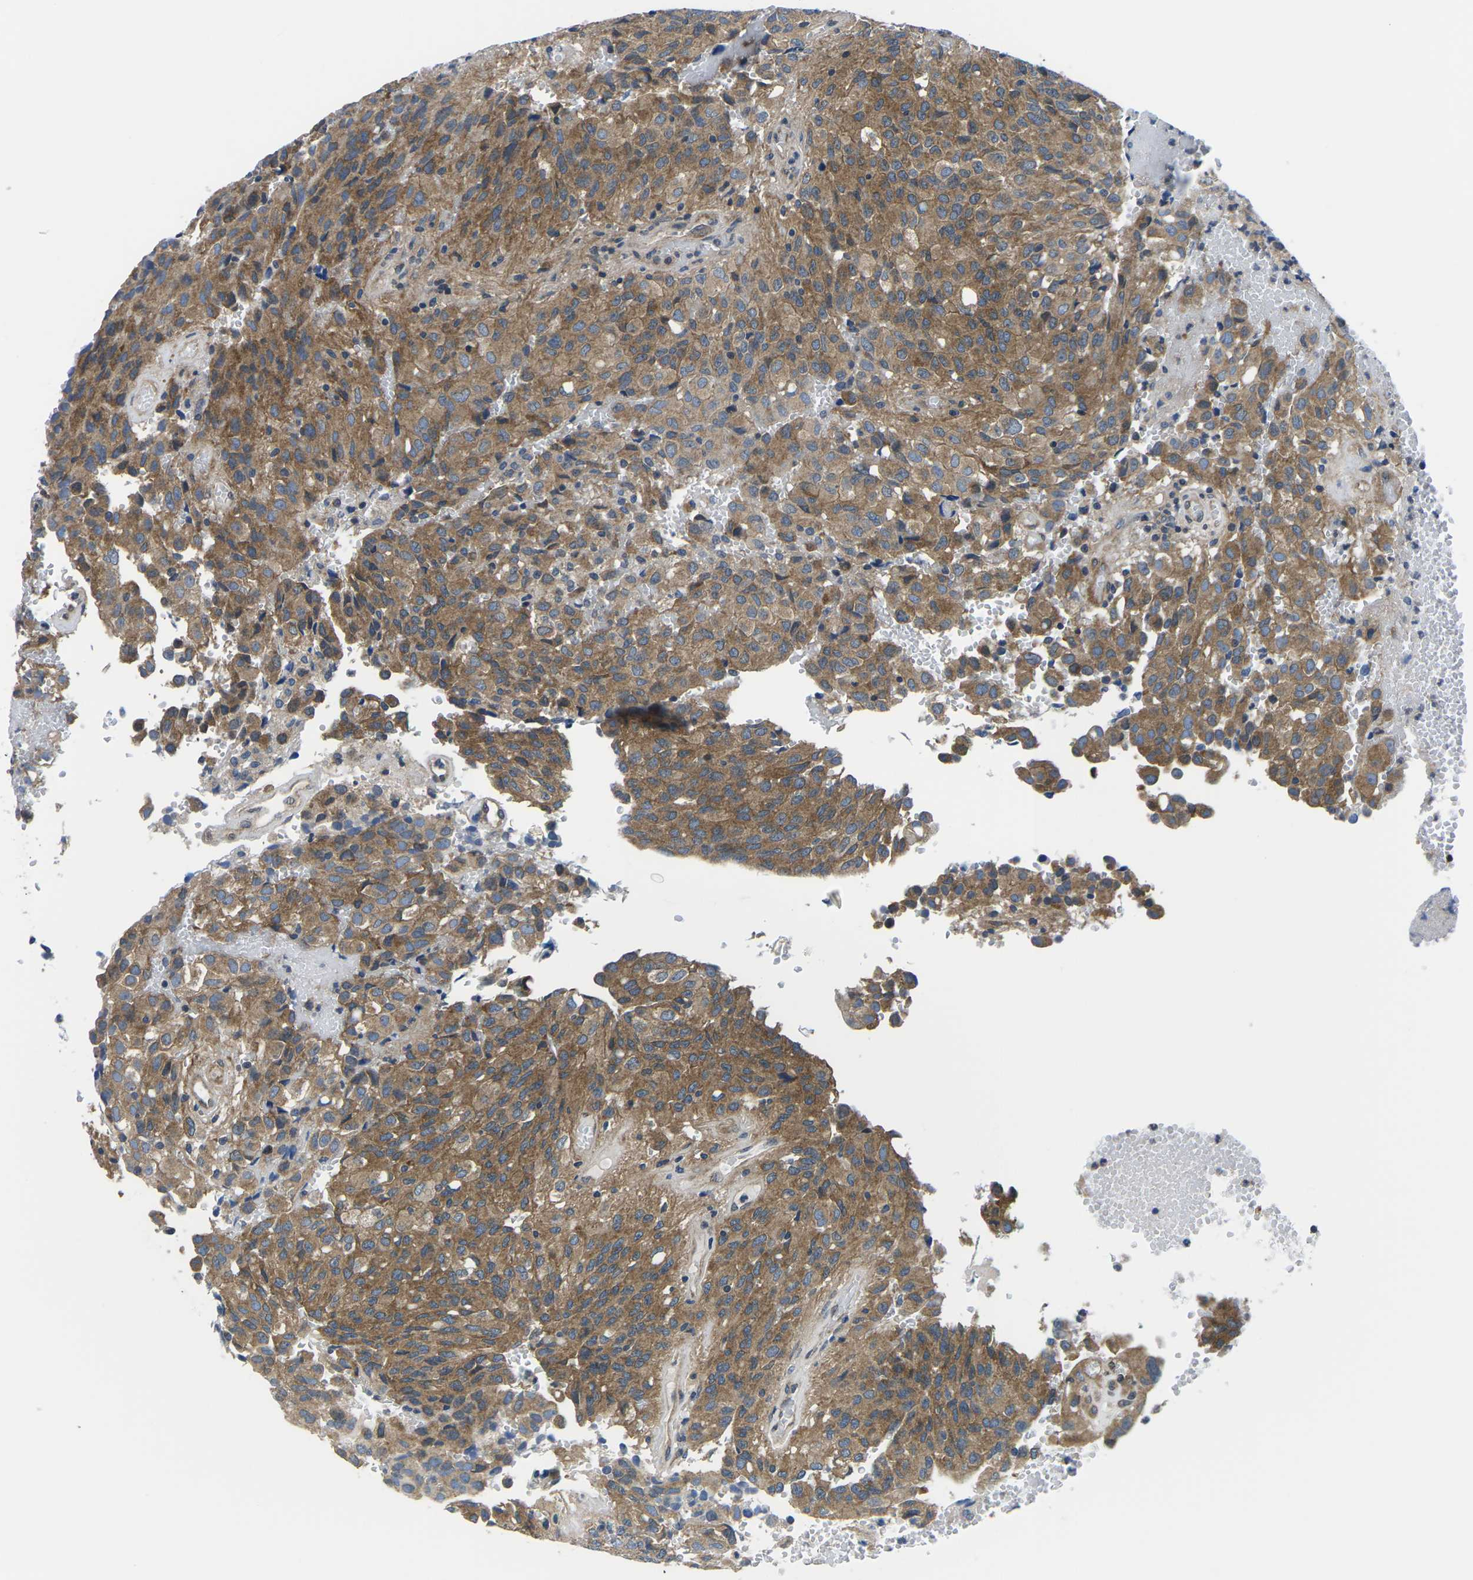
{"staining": {"intensity": "moderate", "quantity": ">75%", "location": "cytoplasmic/membranous"}, "tissue": "glioma", "cell_type": "Tumor cells", "image_type": "cancer", "snomed": [{"axis": "morphology", "description": "Glioma, malignant, High grade"}, {"axis": "topography", "description": "Brain"}], "caption": "Brown immunohistochemical staining in human glioma reveals moderate cytoplasmic/membranous positivity in approximately >75% of tumor cells. (DAB (3,3'-diaminobenzidine) = brown stain, brightfield microscopy at high magnification).", "gene": "GSK3B", "patient": {"sex": "male", "age": 32}}